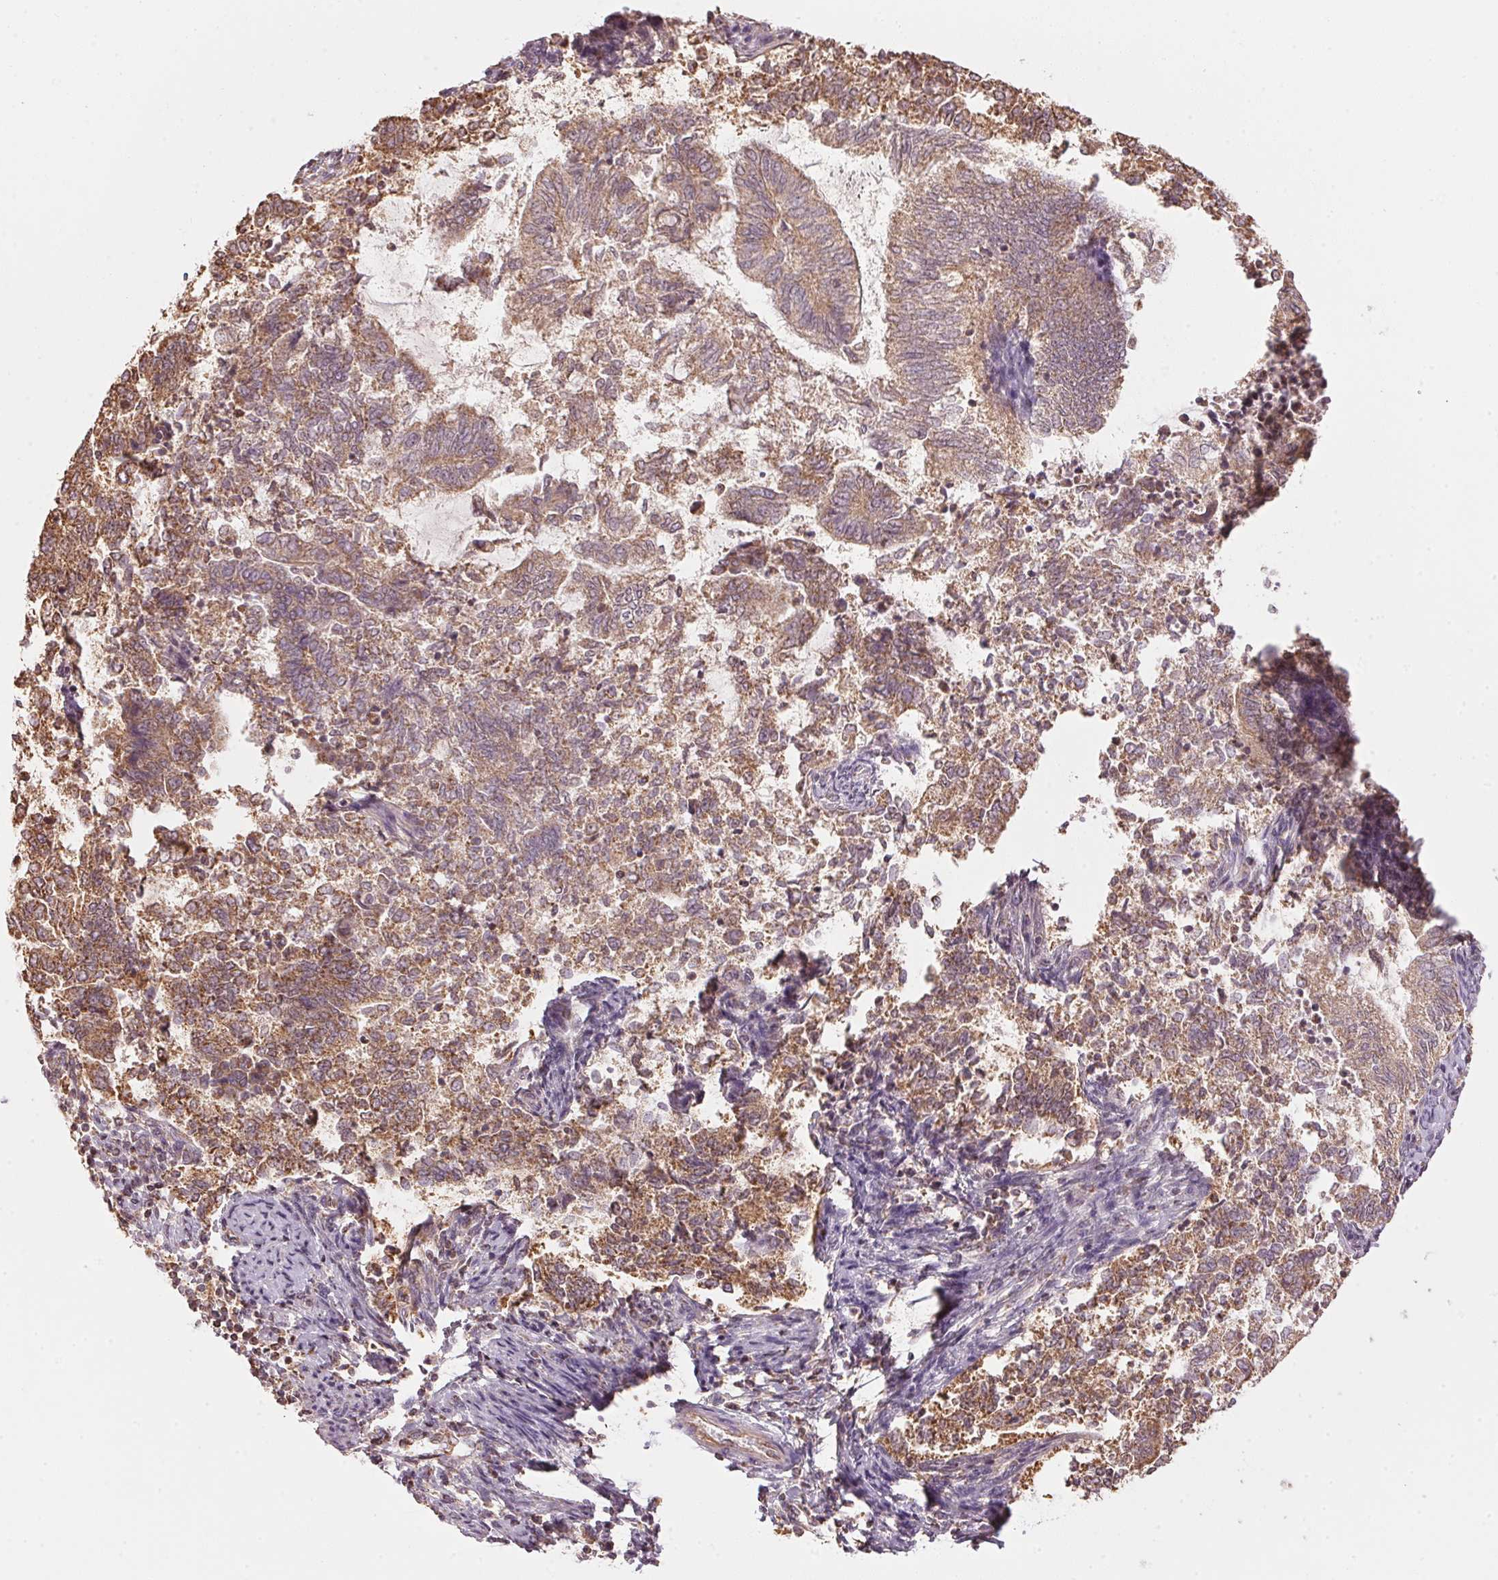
{"staining": {"intensity": "moderate", "quantity": ">75%", "location": "cytoplasmic/membranous"}, "tissue": "endometrial cancer", "cell_type": "Tumor cells", "image_type": "cancer", "snomed": [{"axis": "morphology", "description": "Adenocarcinoma, NOS"}, {"axis": "topography", "description": "Endometrium"}], "caption": "The immunohistochemical stain shows moderate cytoplasmic/membranous expression in tumor cells of adenocarcinoma (endometrial) tissue.", "gene": "ARHGAP6", "patient": {"sex": "female", "age": 65}}